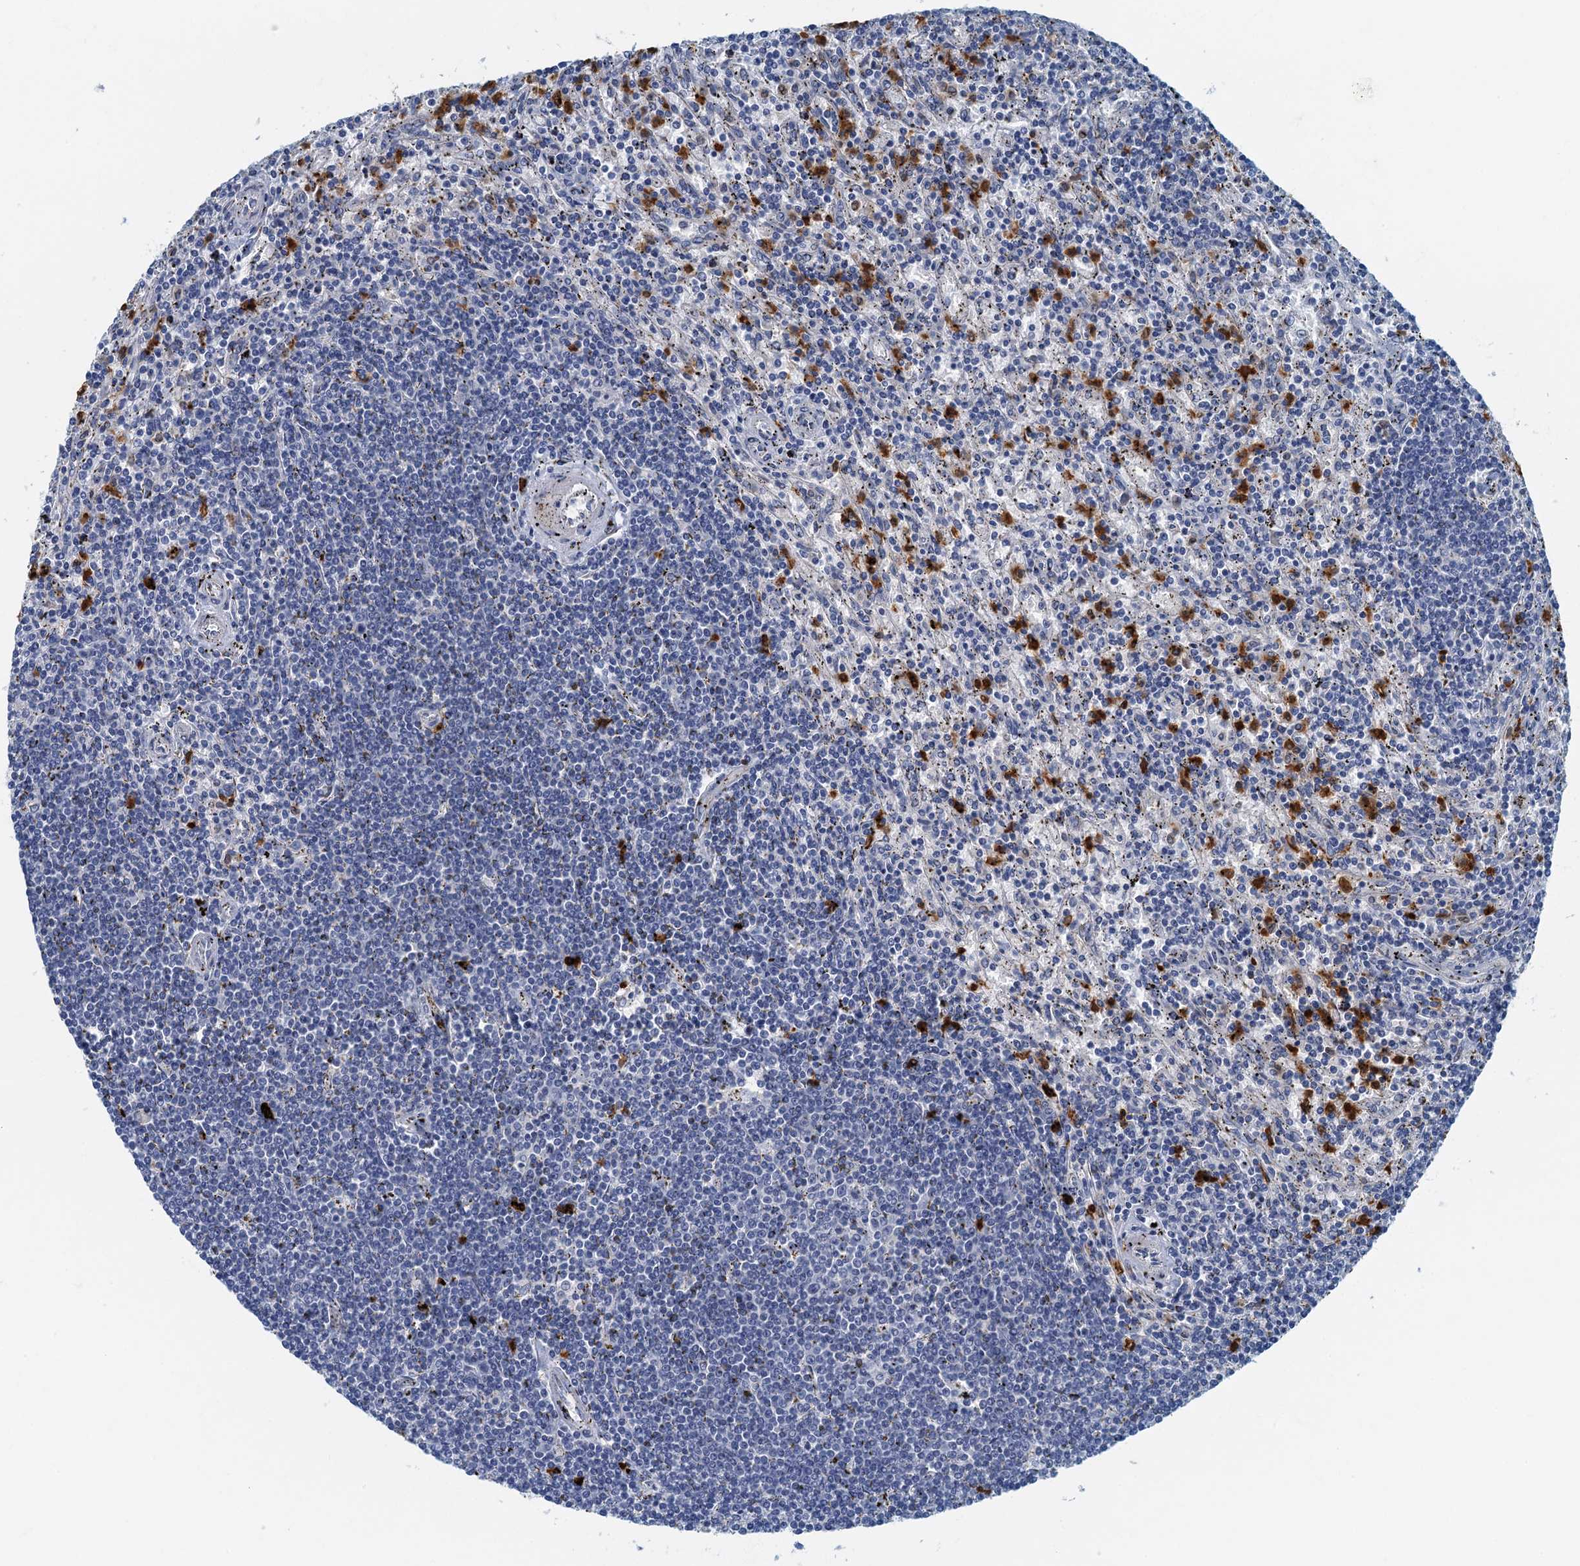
{"staining": {"intensity": "negative", "quantity": "none", "location": "none"}, "tissue": "lymphoma", "cell_type": "Tumor cells", "image_type": "cancer", "snomed": [{"axis": "morphology", "description": "Malignant lymphoma, non-Hodgkin's type, Low grade"}, {"axis": "topography", "description": "Spleen"}], "caption": "IHC of human lymphoma reveals no expression in tumor cells. The staining was performed using DAB (3,3'-diaminobenzidine) to visualize the protein expression in brown, while the nuclei were stained in blue with hematoxylin (Magnification: 20x).", "gene": "ANKDD1A", "patient": {"sex": "male", "age": 76}}